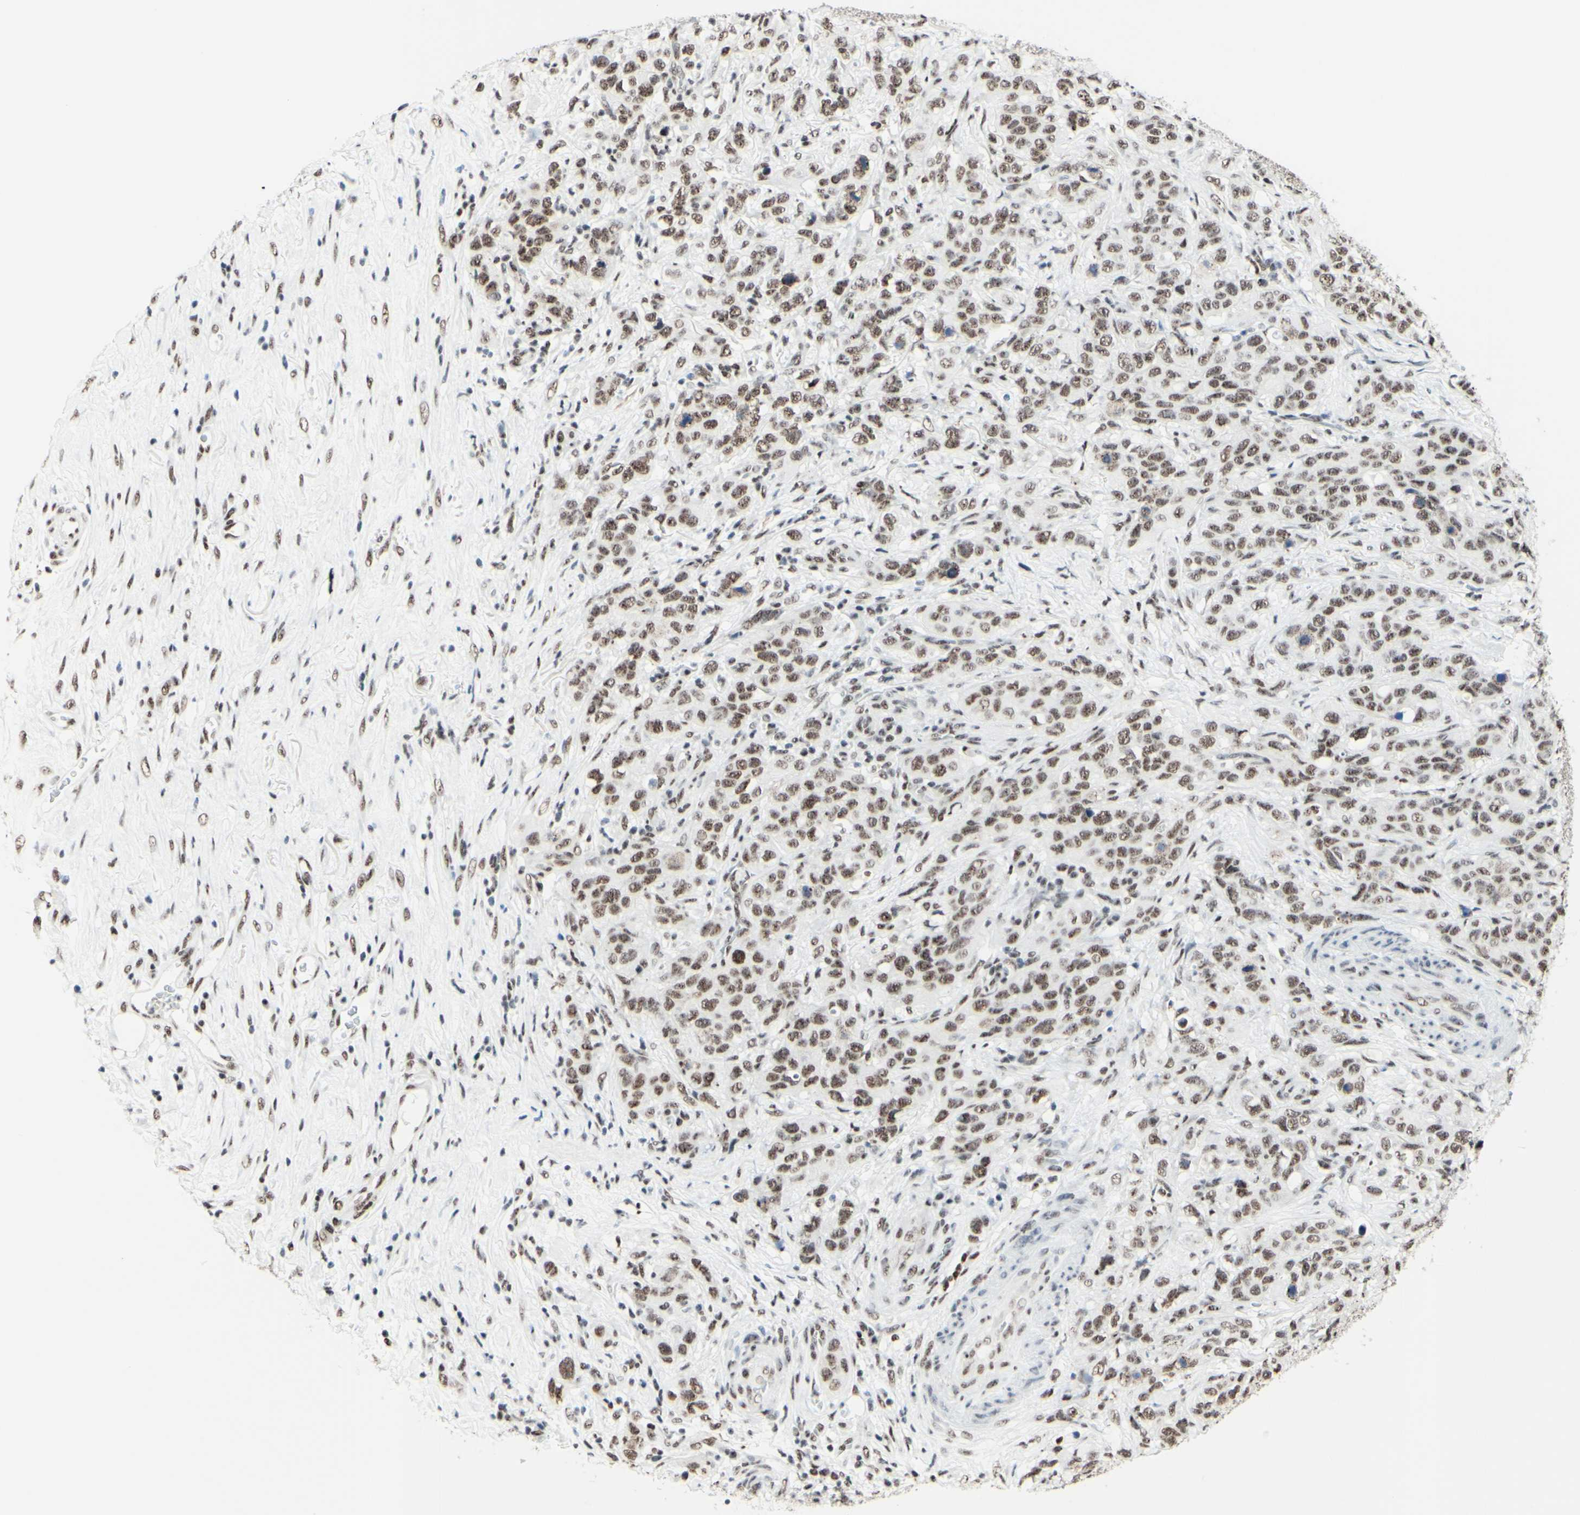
{"staining": {"intensity": "weak", "quantity": ">75%", "location": "nuclear"}, "tissue": "stomach cancer", "cell_type": "Tumor cells", "image_type": "cancer", "snomed": [{"axis": "morphology", "description": "Adenocarcinoma, NOS"}, {"axis": "topography", "description": "Stomach"}], "caption": "This is an image of immunohistochemistry (IHC) staining of stomach cancer, which shows weak expression in the nuclear of tumor cells.", "gene": "WTAP", "patient": {"sex": "male", "age": 48}}